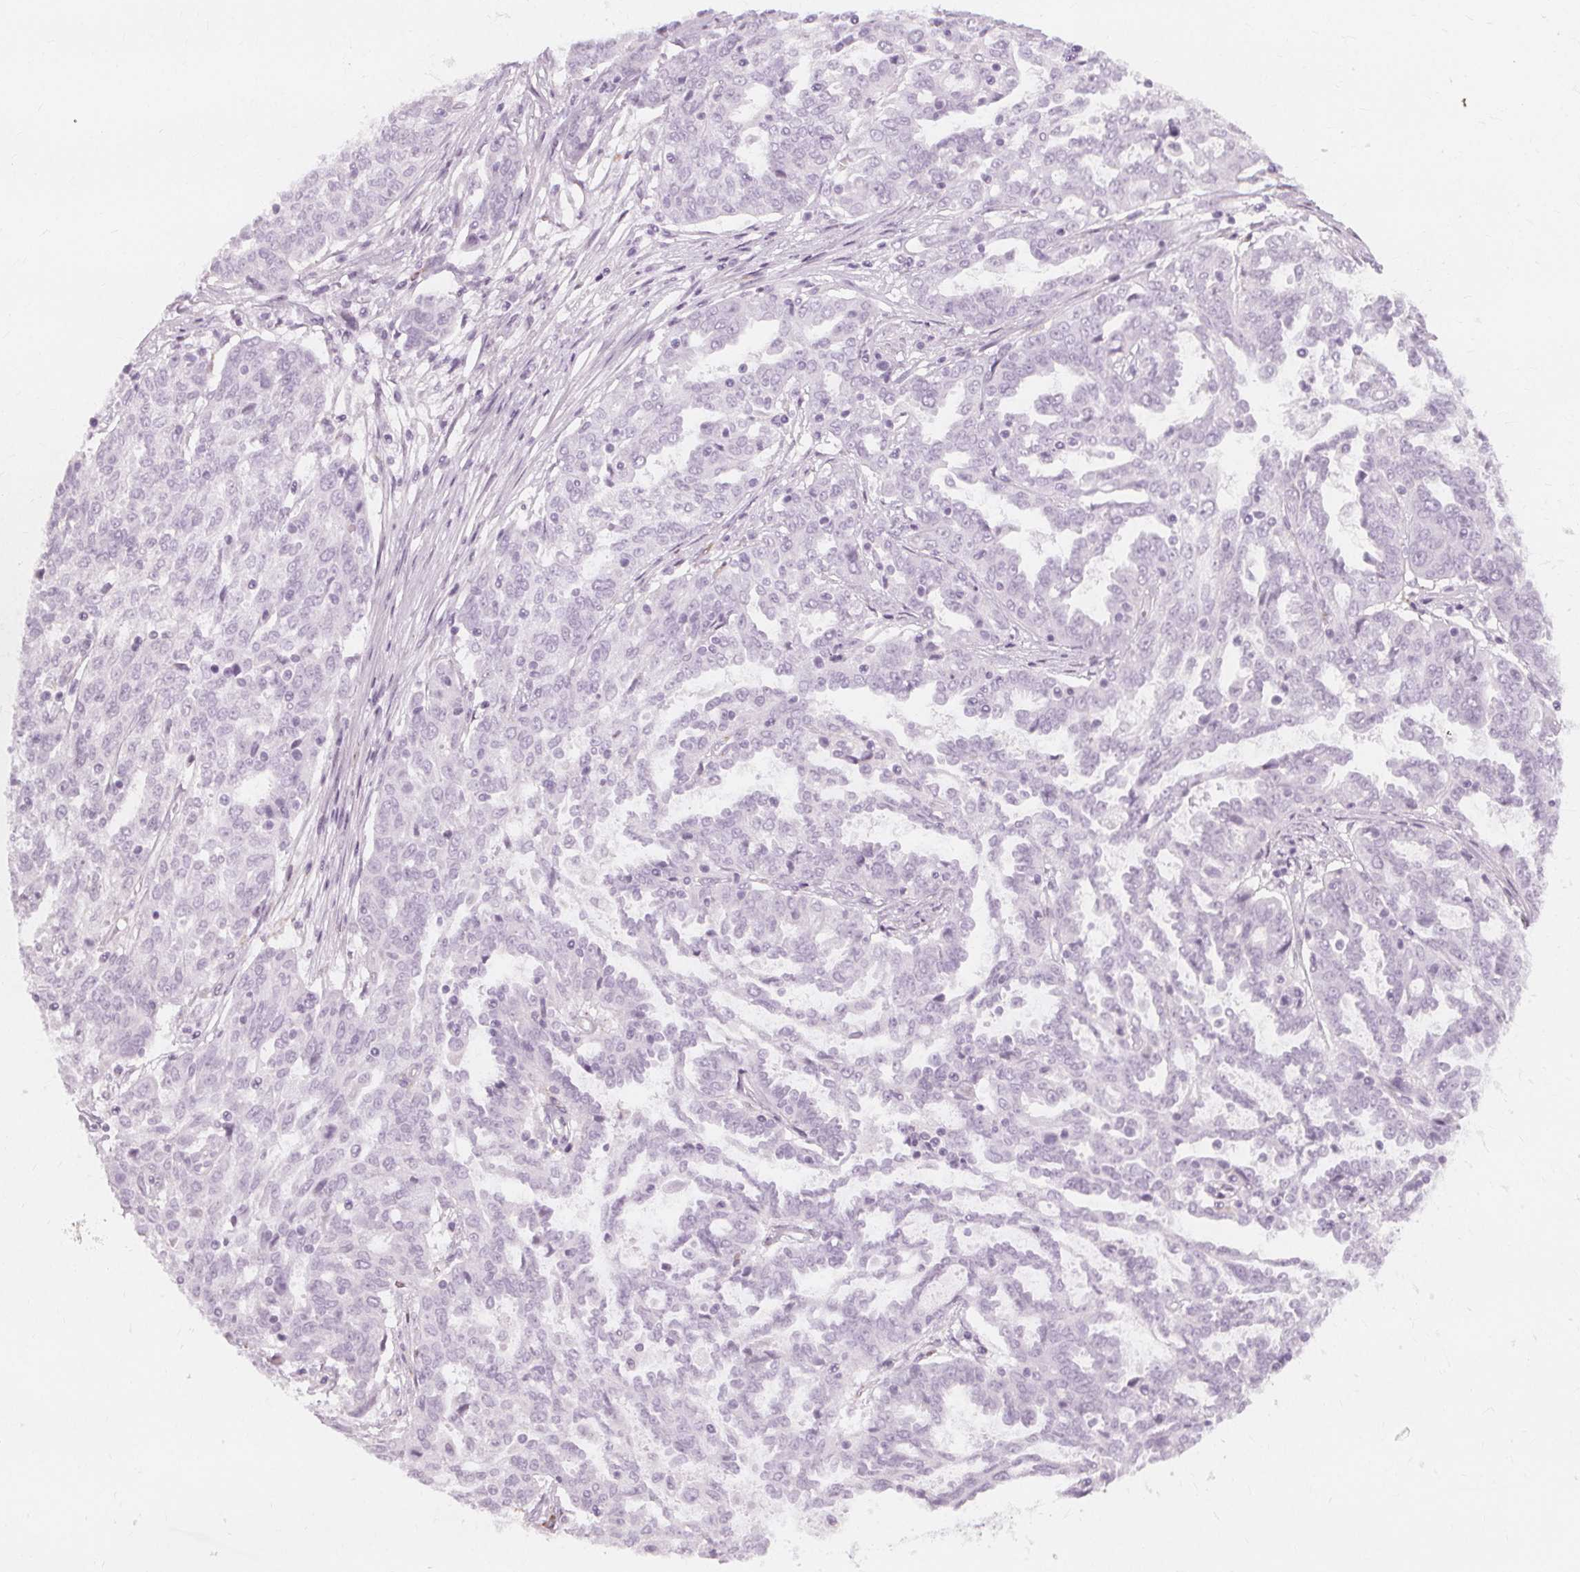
{"staining": {"intensity": "negative", "quantity": "none", "location": "none"}, "tissue": "ovarian cancer", "cell_type": "Tumor cells", "image_type": "cancer", "snomed": [{"axis": "morphology", "description": "Cystadenocarcinoma, serous, NOS"}, {"axis": "topography", "description": "Ovary"}], "caption": "Immunohistochemistry of ovarian serous cystadenocarcinoma exhibits no positivity in tumor cells. (Brightfield microscopy of DAB immunohistochemistry (IHC) at high magnification).", "gene": "TFF1", "patient": {"sex": "female", "age": 67}}